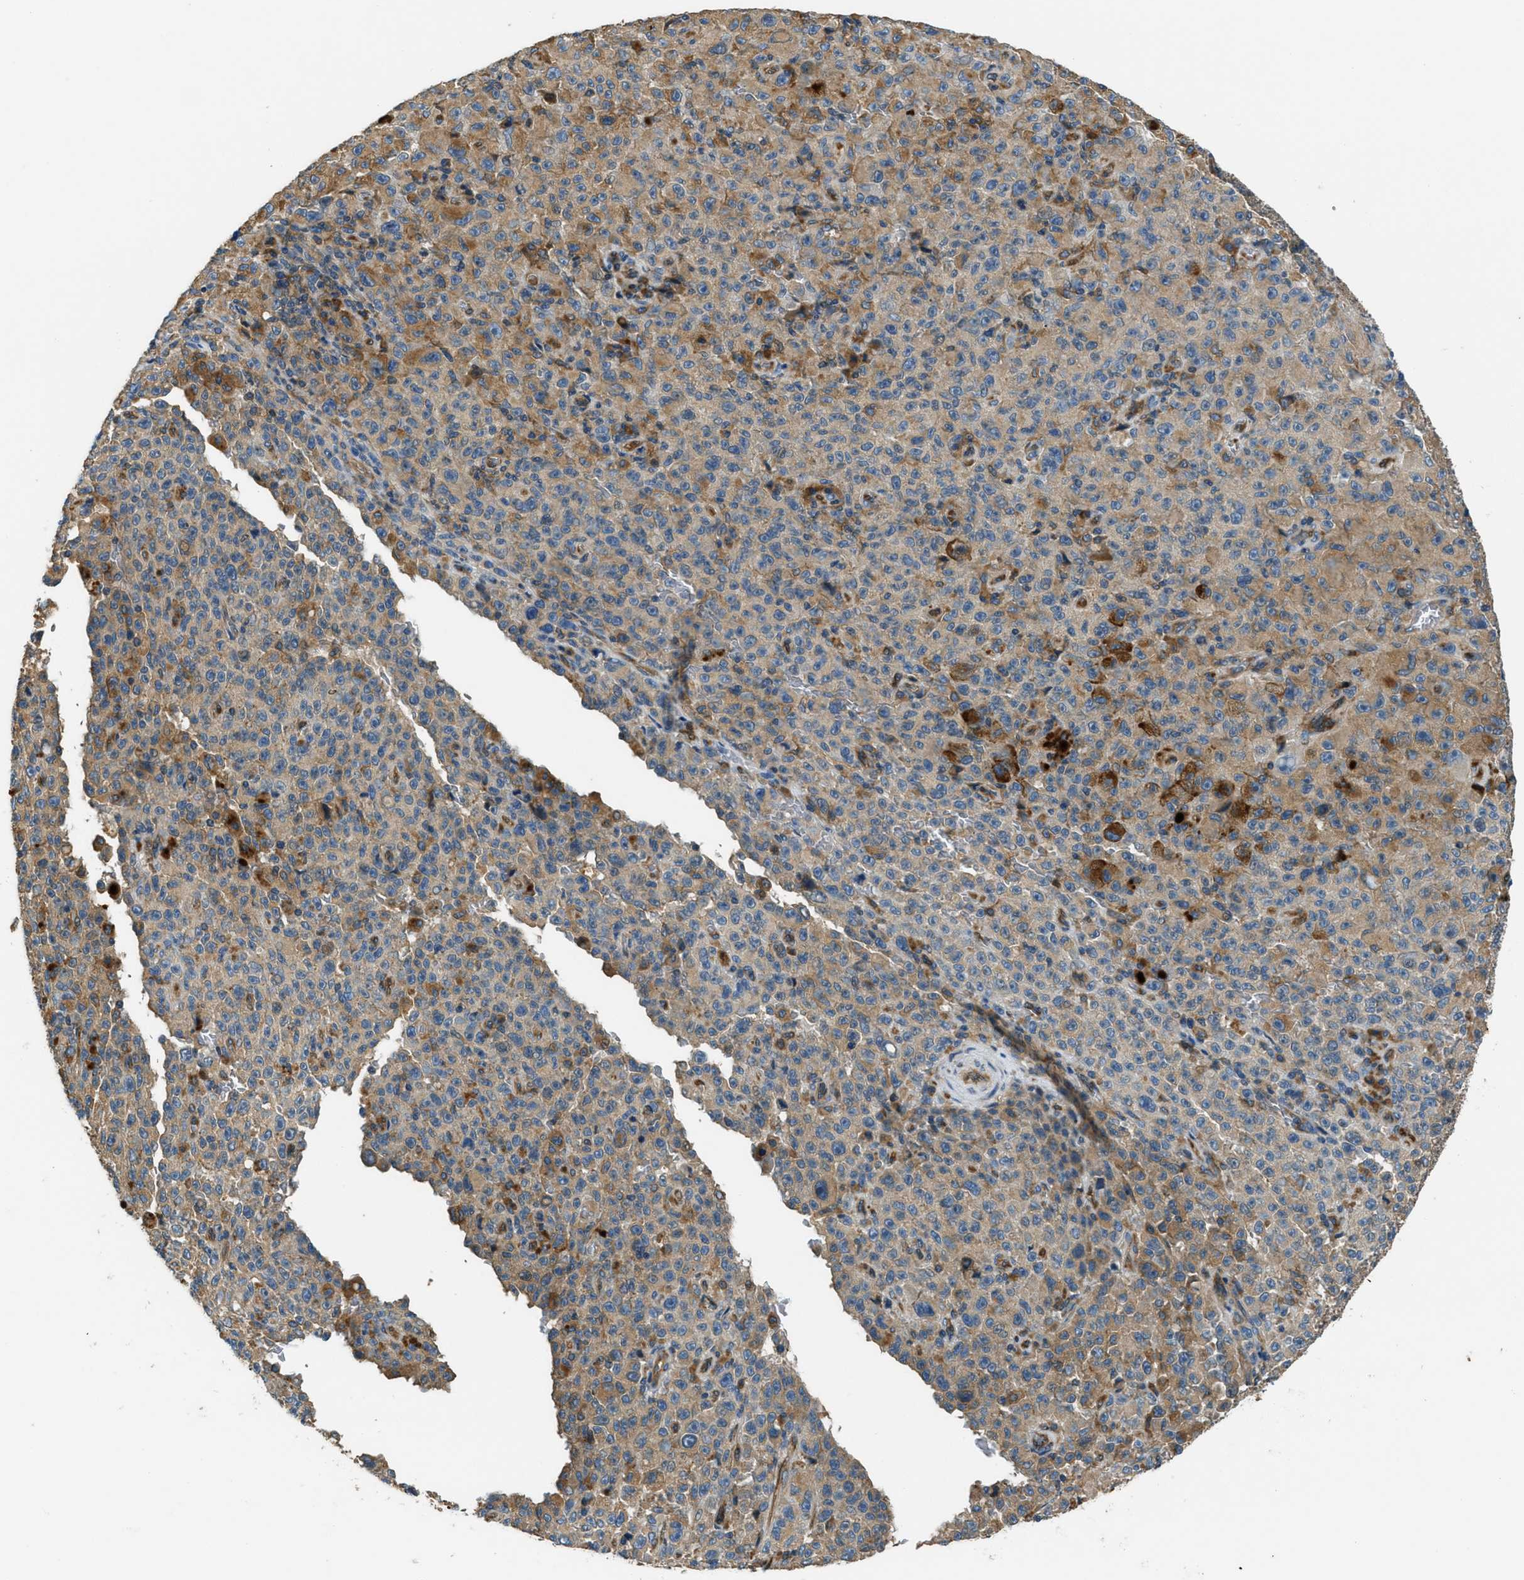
{"staining": {"intensity": "weak", "quantity": "25%-75%", "location": "cytoplasmic/membranous"}, "tissue": "melanoma", "cell_type": "Tumor cells", "image_type": "cancer", "snomed": [{"axis": "morphology", "description": "Malignant melanoma, NOS"}, {"axis": "topography", "description": "Skin"}], "caption": "DAB immunohistochemical staining of human malignant melanoma exhibits weak cytoplasmic/membranous protein staining in about 25%-75% of tumor cells.", "gene": "GIMAP8", "patient": {"sex": "female", "age": 82}}